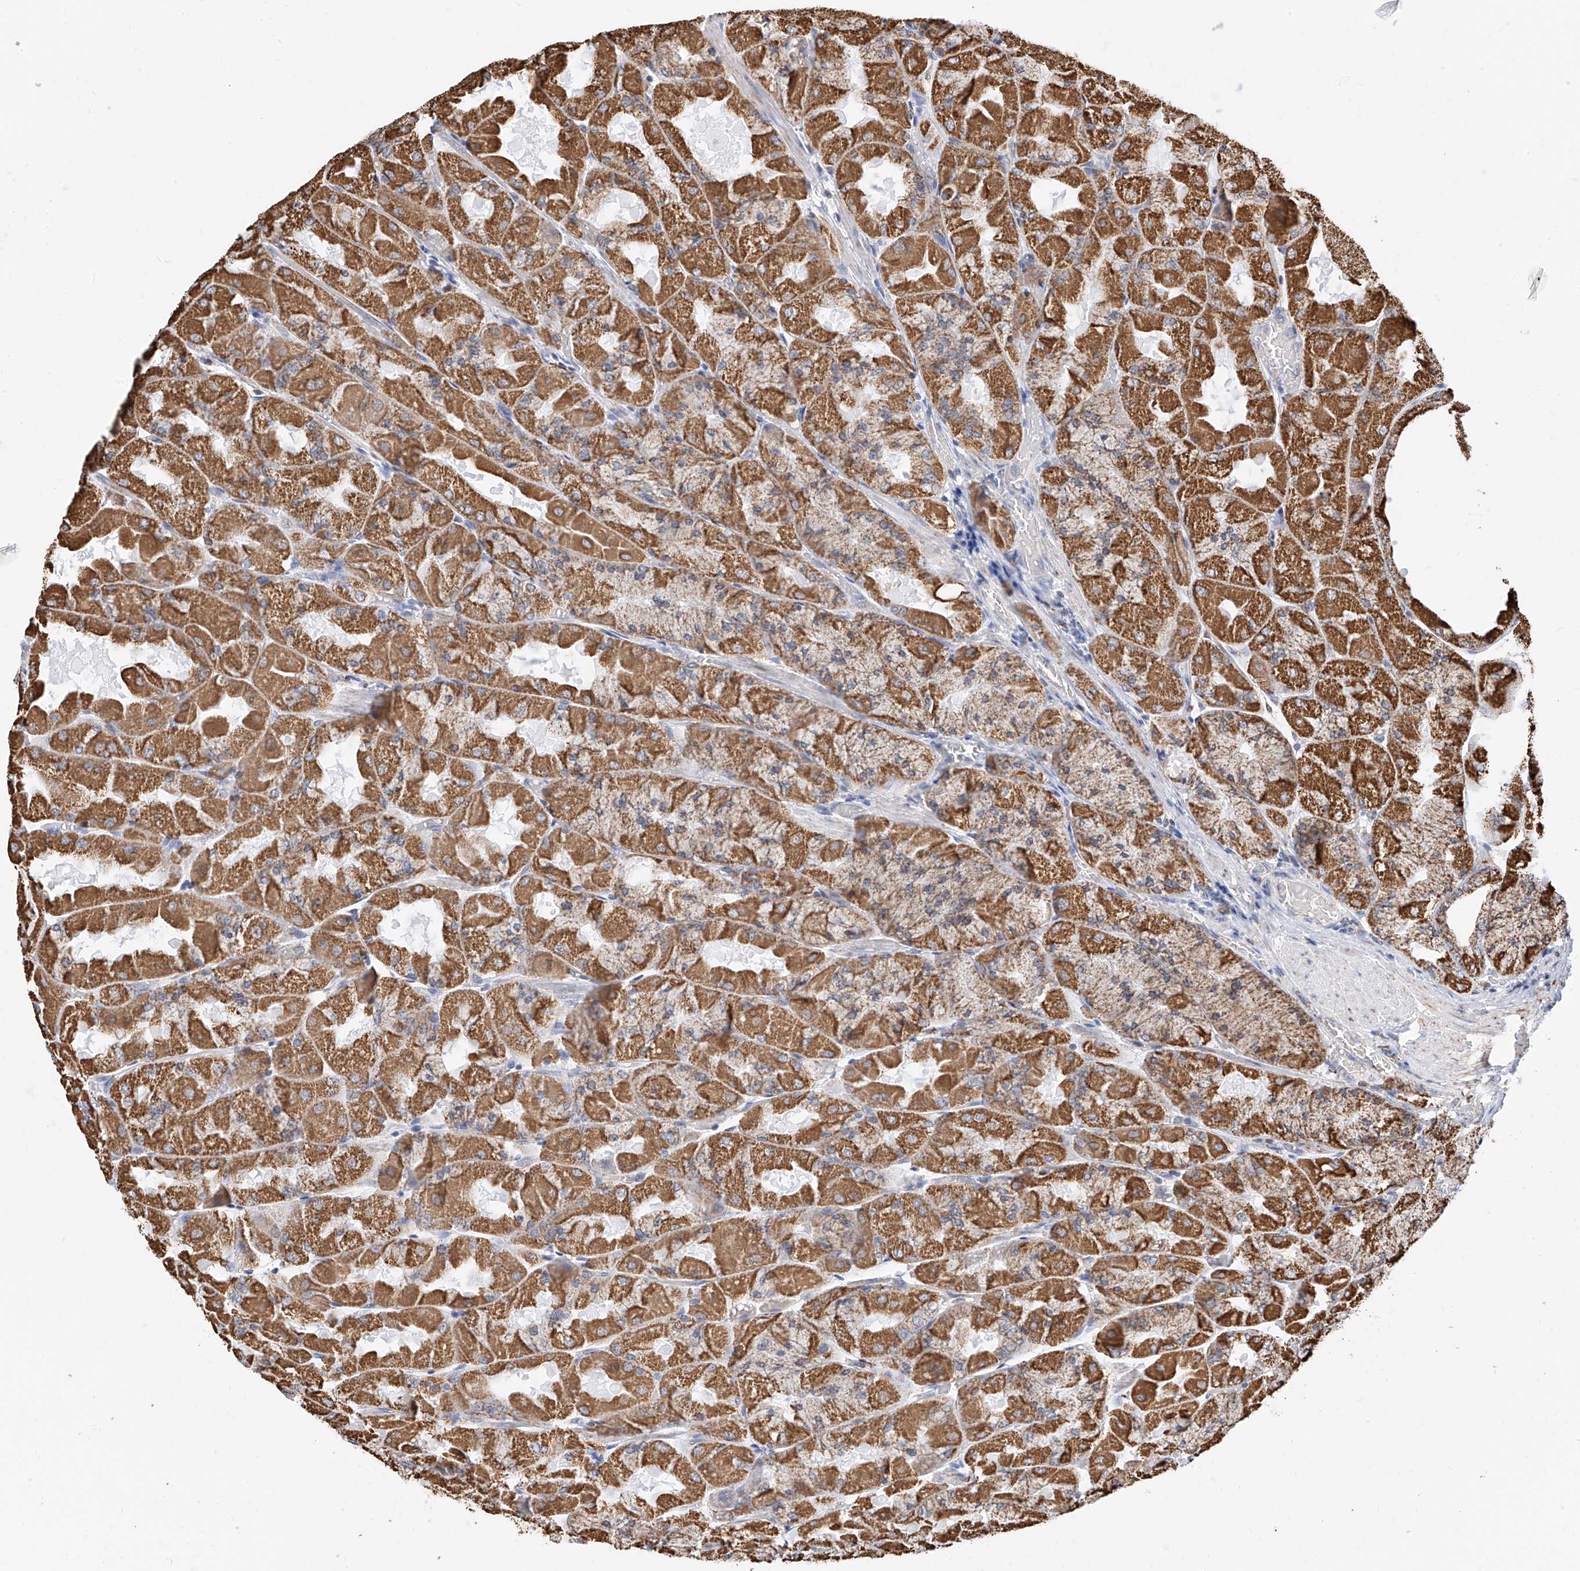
{"staining": {"intensity": "strong", "quantity": ">75%", "location": "cytoplasmic/membranous"}, "tissue": "stomach", "cell_type": "Glandular cells", "image_type": "normal", "snomed": [{"axis": "morphology", "description": "Normal tissue, NOS"}, {"axis": "topography", "description": "Stomach"}], "caption": "Immunohistochemical staining of benign stomach demonstrates >75% levels of strong cytoplasmic/membranous protein positivity in approximately >75% of glandular cells. Ihc stains the protein in brown and the nuclei are stained blue.", "gene": "NALCN", "patient": {"sex": "female", "age": 61}}